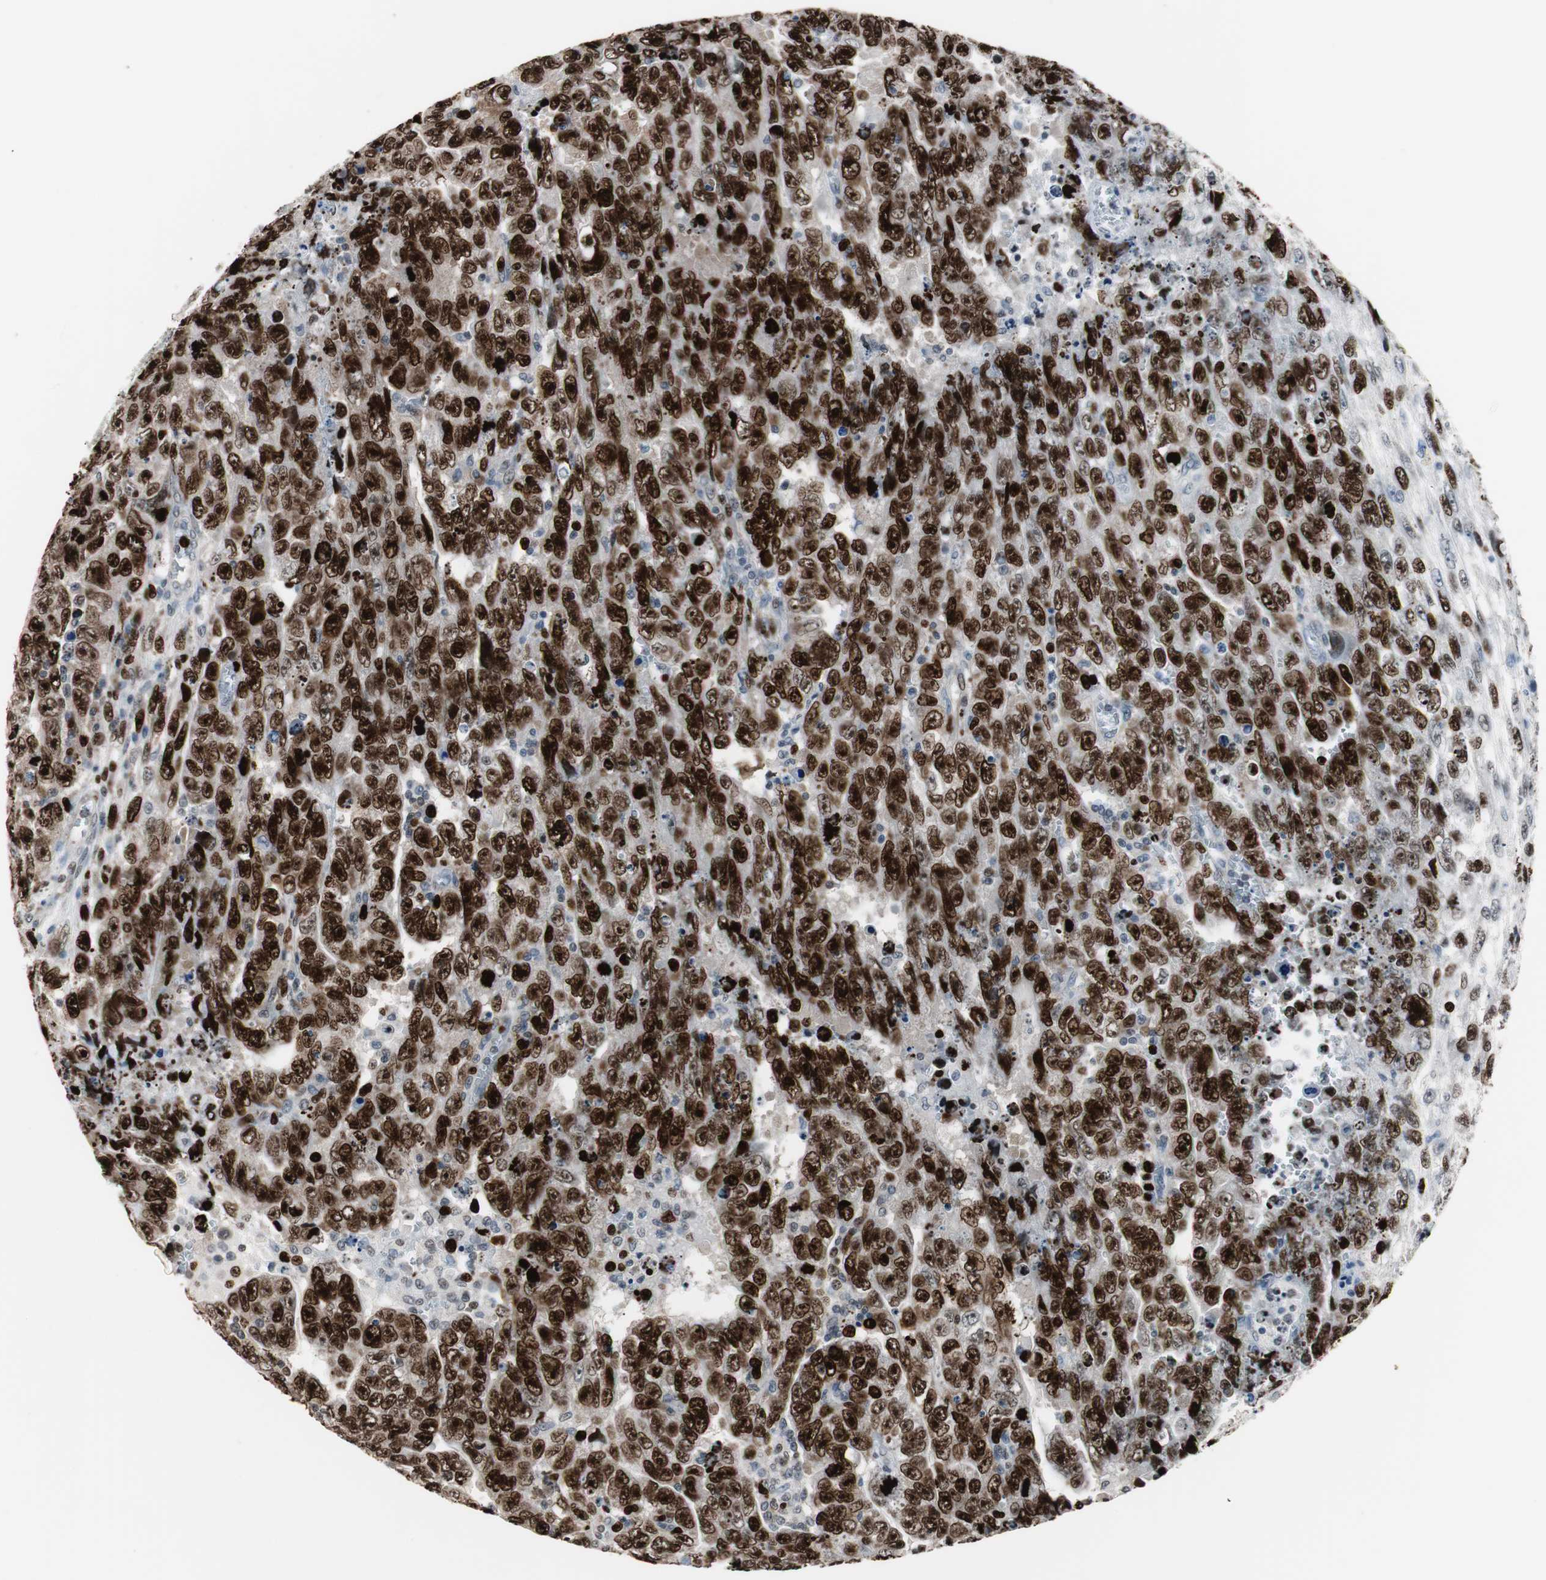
{"staining": {"intensity": "strong", "quantity": ">75%", "location": "nuclear"}, "tissue": "testis cancer", "cell_type": "Tumor cells", "image_type": "cancer", "snomed": [{"axis": "morphology", "description": "Carcinoma, Embryonal, NOS"}, {"axis": "topography", "description": "Testis"}], "caption": "Immunohistochemical staining of embryonal carcinoma (testis) shows high levels of strong nuclear expression in about >75% of tumor cells. Immunohistochemistry (ihc) stains the protein of interest in brown and the nuclei are stained blue.", "gene": "TOP2A", "patient": {"sex": "male", "age": 28}}